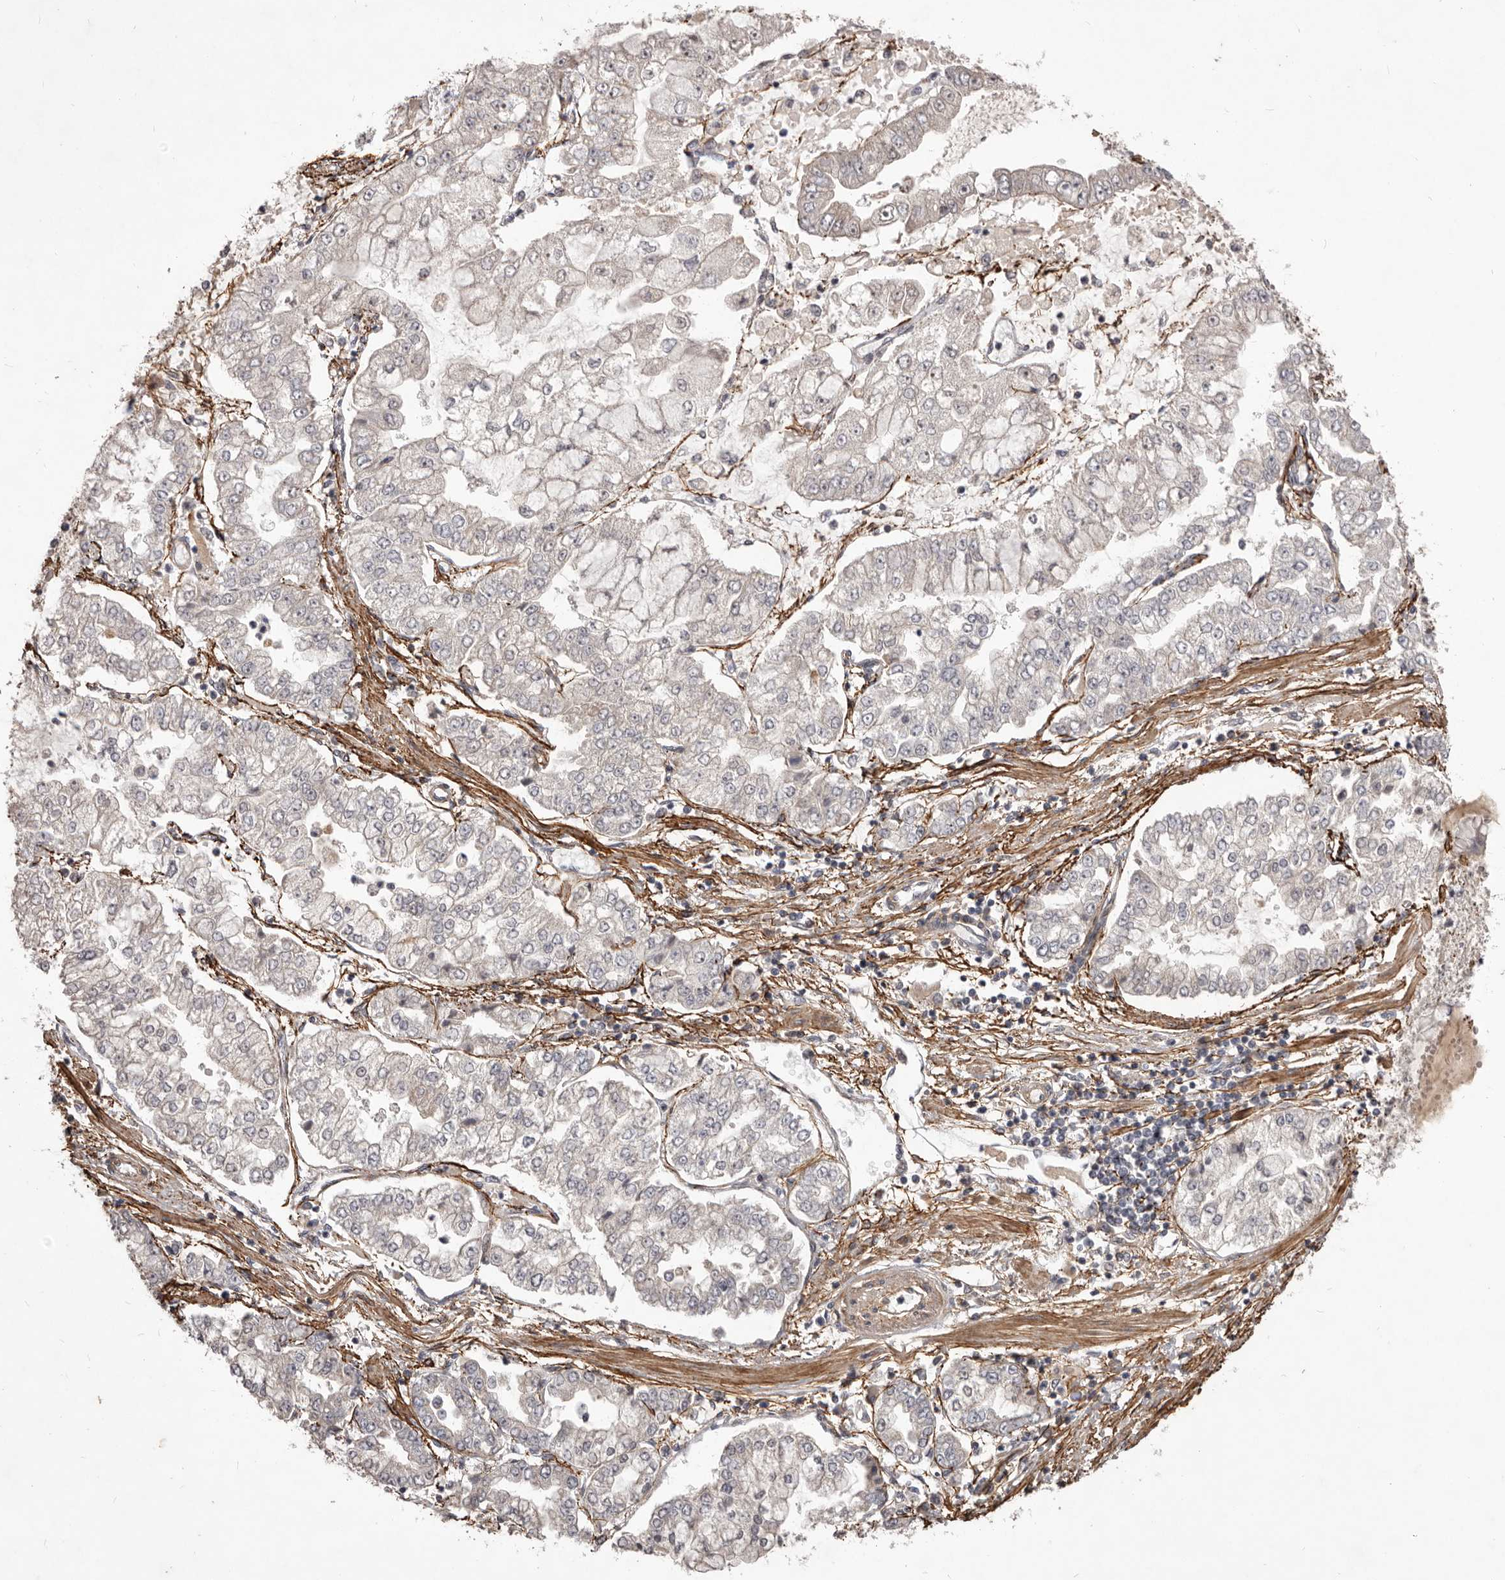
{"staining": {"intensity": "negative", "quantity": "none", "location": "none"}, "tissue": "stomach cancer", "cell_type": "Tumor cells", "image_type": "cancer", "snomed": [{"axis": "morphology", "description": "Adenocarcinoma, NOS"}, {"axis": "topography", "description": "Stomach"}], "caption": "Tumor cells are negative for protein expression in human stomach cancer. (Brightfield microscopy of DAB IHC at high magnification).", "gene": "HBS1L", "patient": {"sex": "male", "age": 76}}